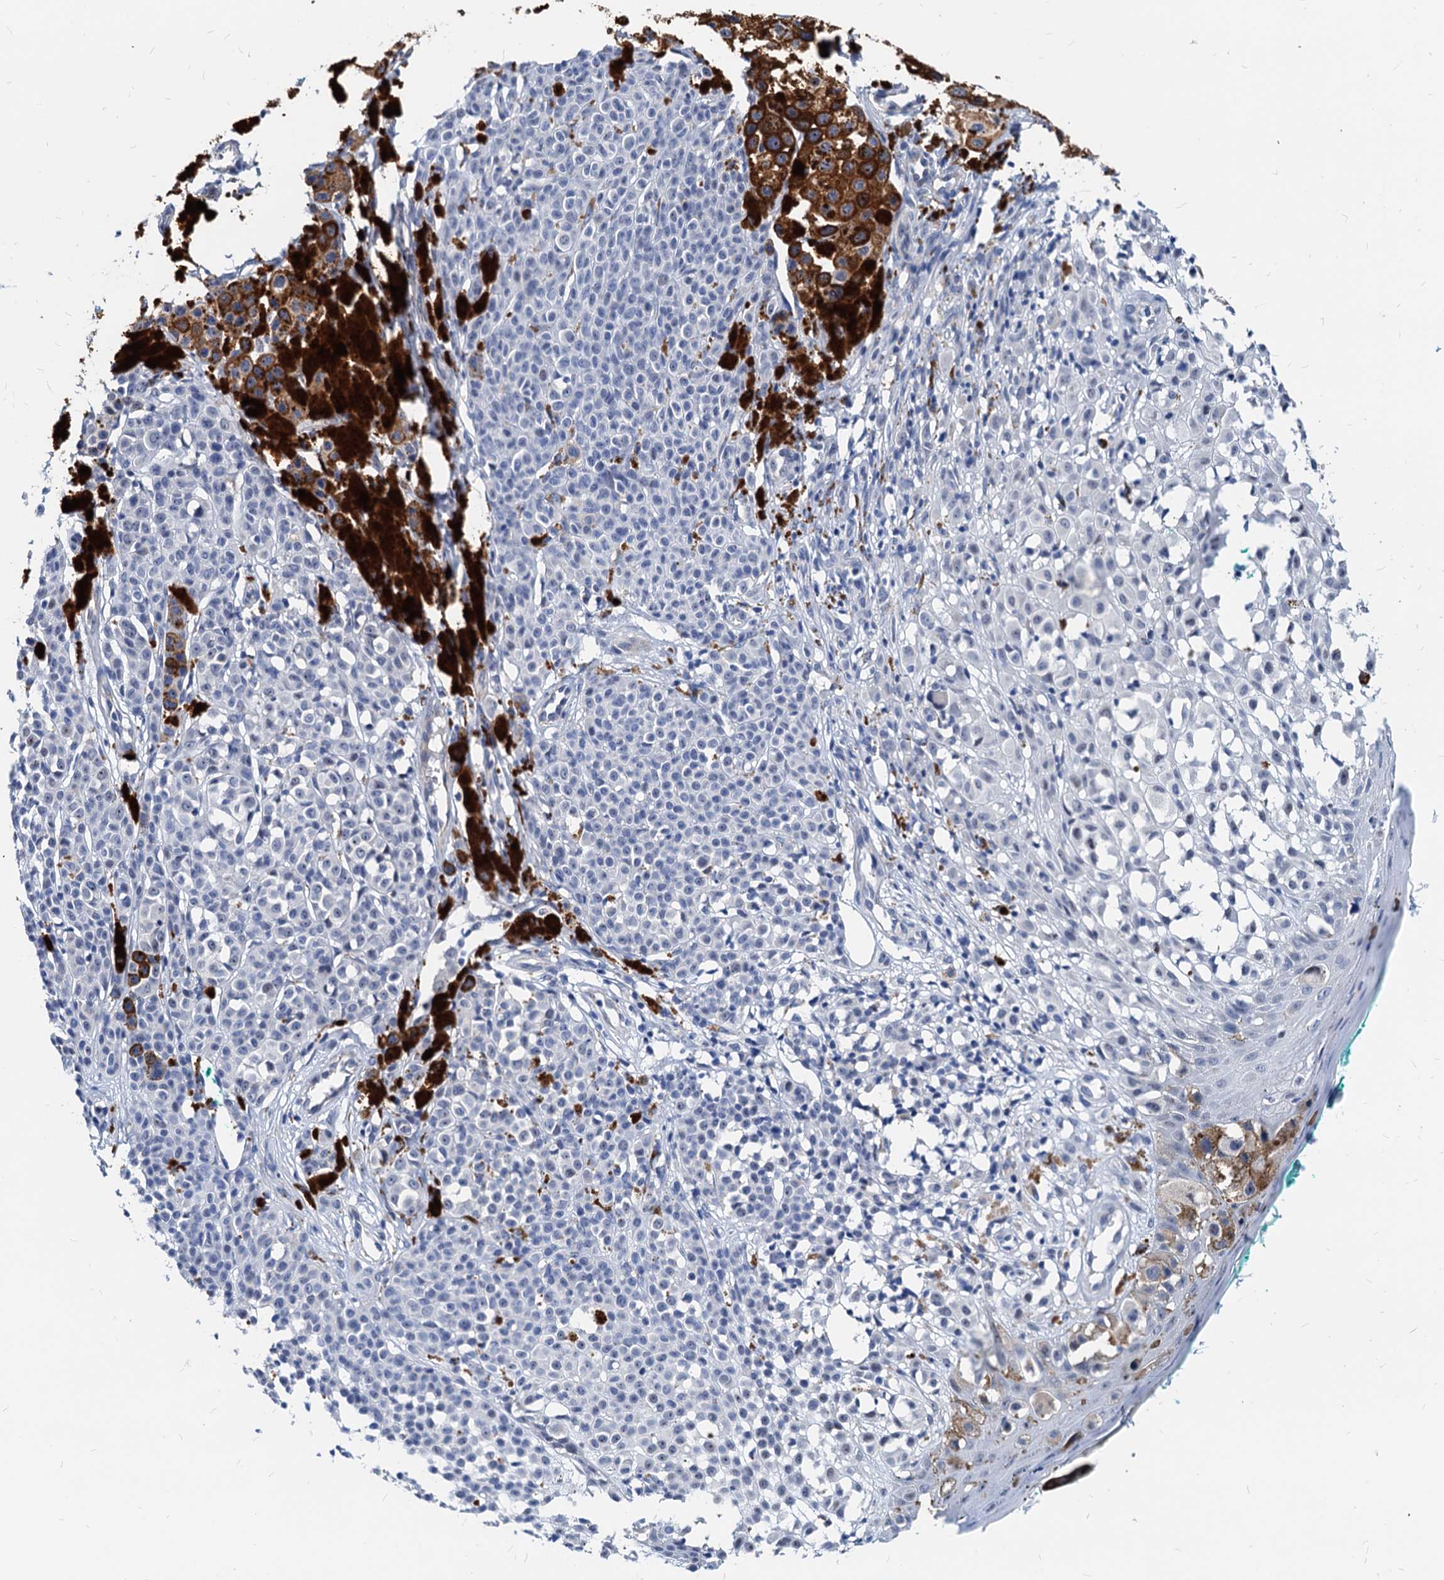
{"staining": {"intensity": "negative", "quantity": "none", "location": "none"}, "tissue": "melanoma", "cell_type": "Tumor cells", "image_type": "cancer", "snomed": [{"axis": "morphology", "description": "Malignant melanoma, NOS"}, {"axis": "topography", "description": "Skin of leg"}], "caption": "This is an immunohistochemistry (IHC) micrograph of malignant melanoma. There is no expression in tumor cells.", "gene": "HSF2", "patient": {"sex": "female", "age": 72}}